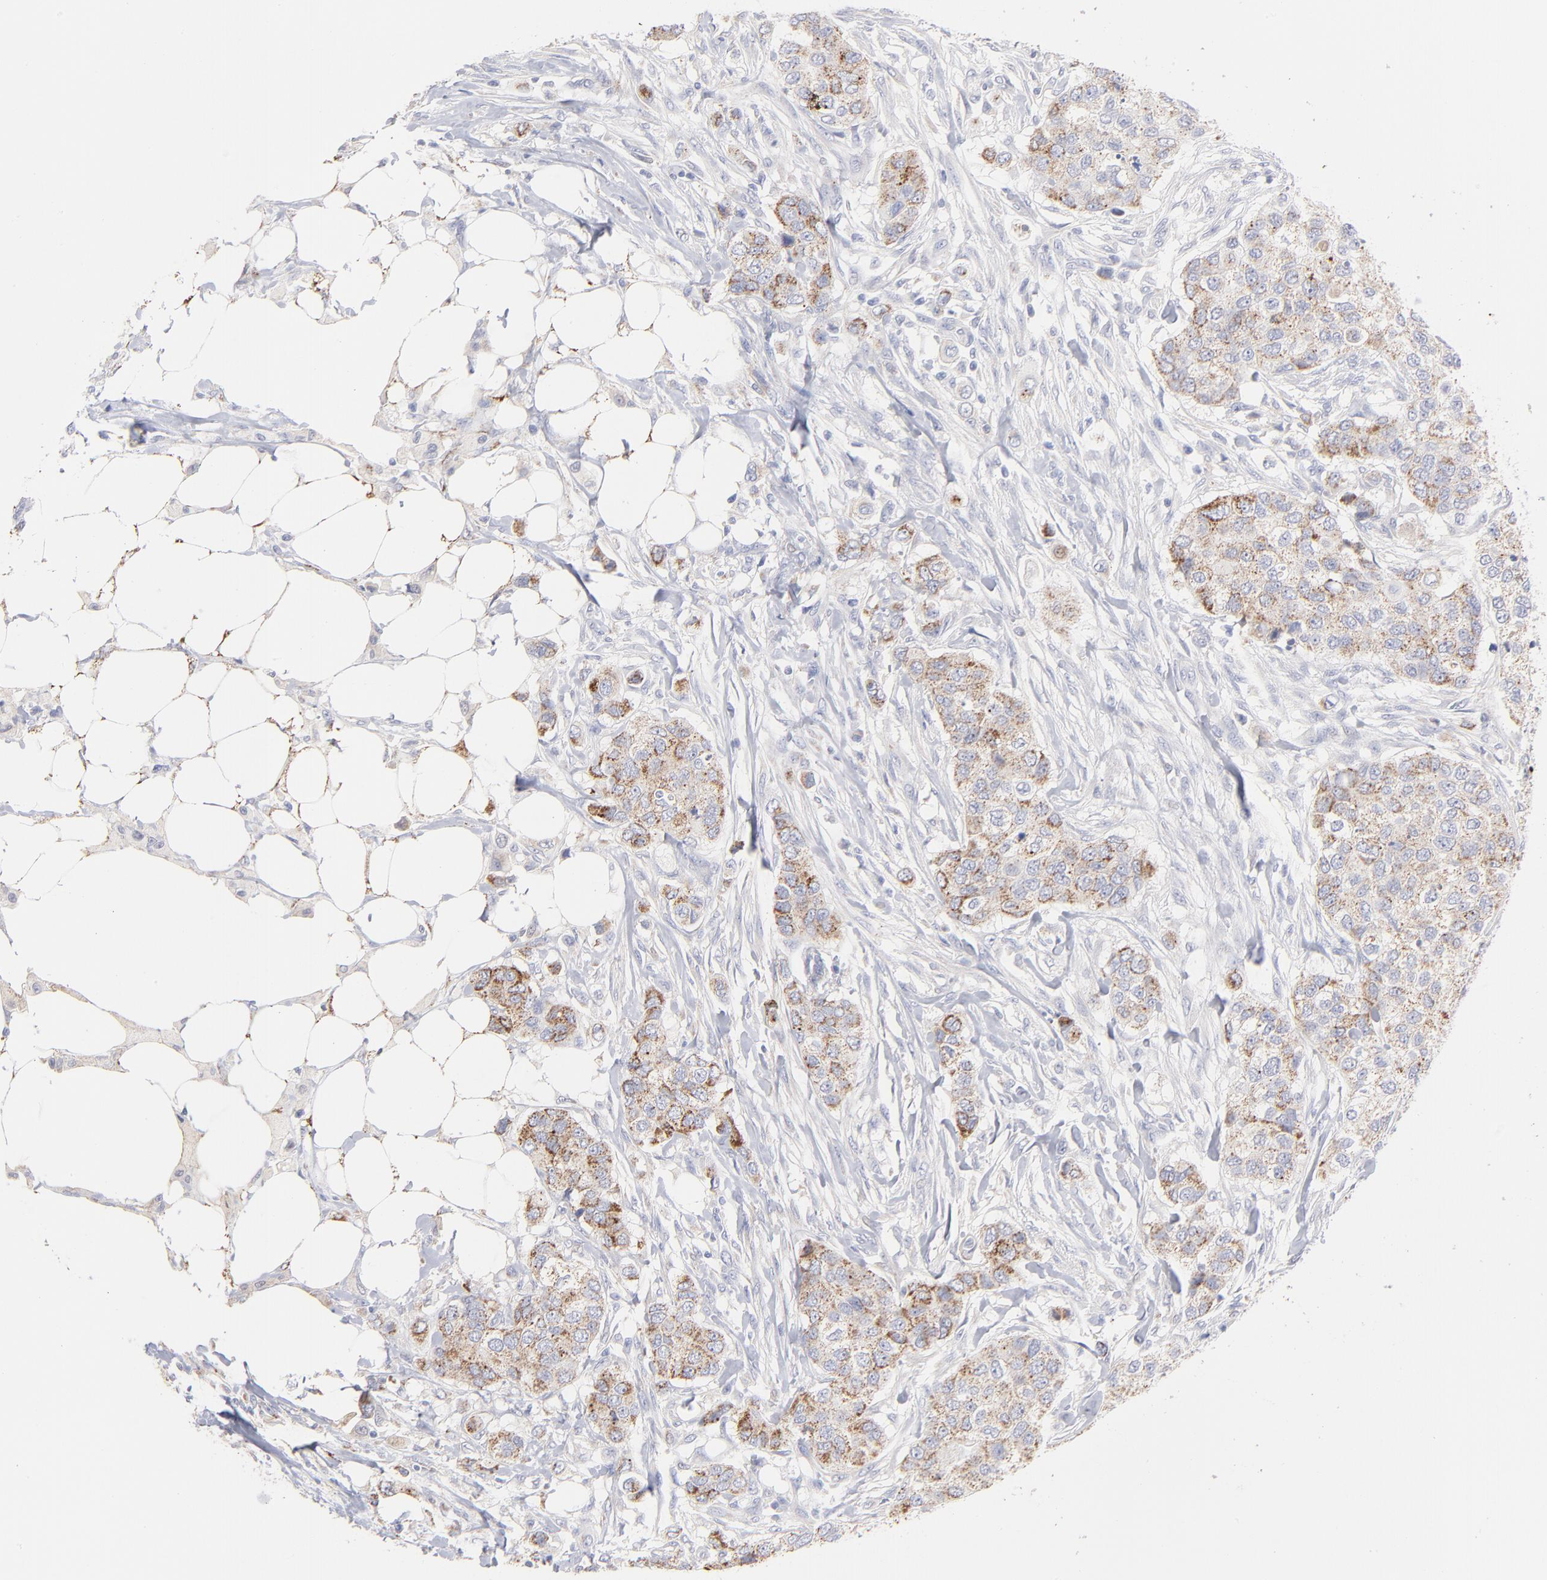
{"staining": {"intensity": "weak", "quantity": ">75%", "location": "cytoplasmic/membranous"}, "tissue": "breast cancer", "cell_type": "Tumor cells", "image_type": "cancer", "snomed": [{"axis": "morphology", "description": "Normal tissue, NOS"}, {"axis": "morphology", "description": "Duct carcinoma"}, {"axis": "topography", "description": "Breast"}], "caption": "Protein staining by IHC exhibits weak cytoplasmic/membranous positivity in about >75% of tumor cells in breast cancer.", "gene": "TST", "patient": {"sex": "female", "age": 49}}